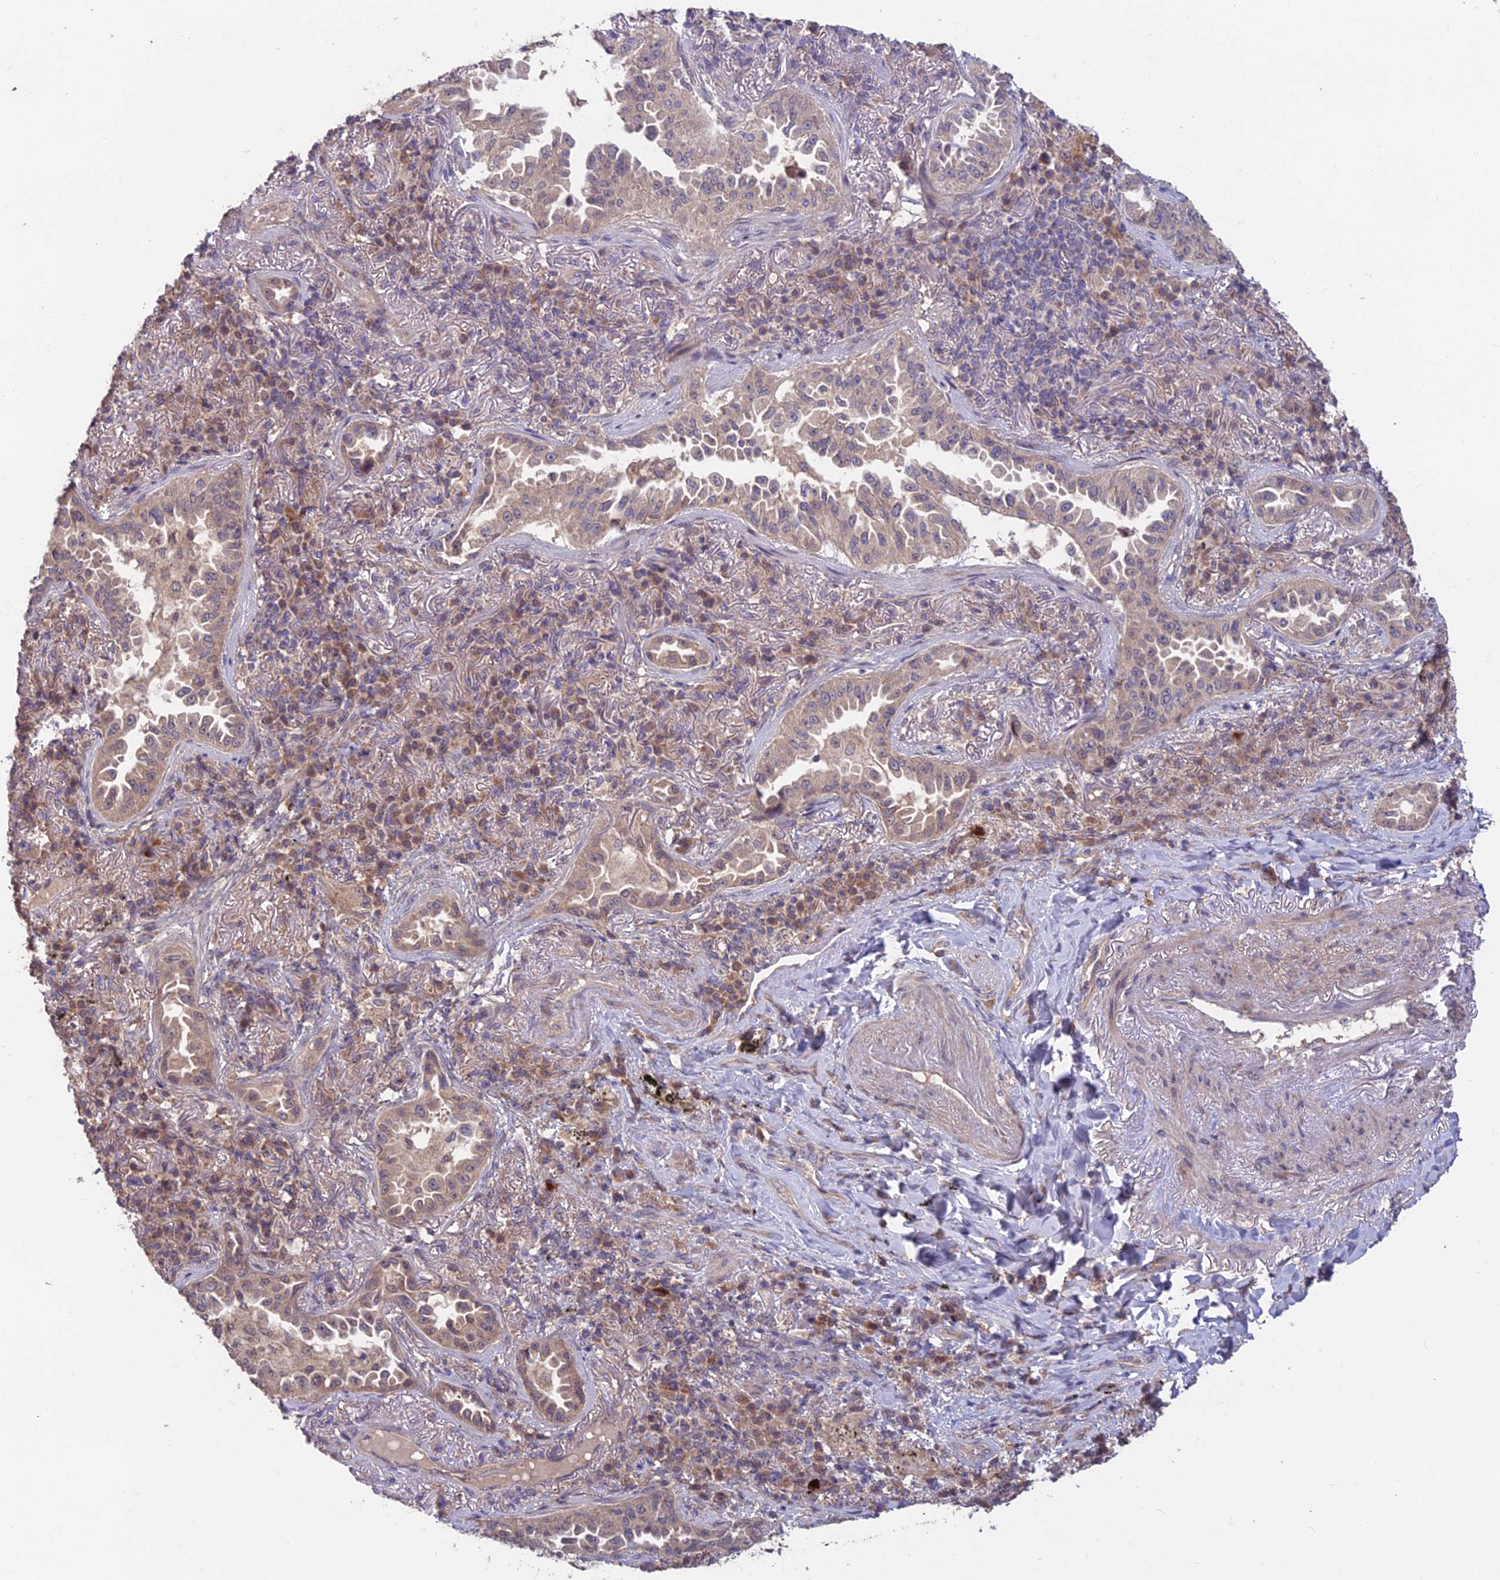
{"staining": {"intensity": "weak", "quantity": ">75%", "location": "cytoplasmic/membranous"}, "tissue": "lung cancer", "cell_type": "Tumor cells", "image_type": "cancer", "snomed": [{"axis": "morphology", "description": "Adenocarcinoma, NOS"}, {"axis": "topography", "description": "Lung"}], "caption": "Protein analysis of lung cancer tissue exhibits weak cytoplasmic/membranous expression in about >75% of tumor cells. (DAB = brown stain, brightfield microscopy at high magnification).", "gene": "SHISA5", "patient": {"sex": "female", "age": 69}}